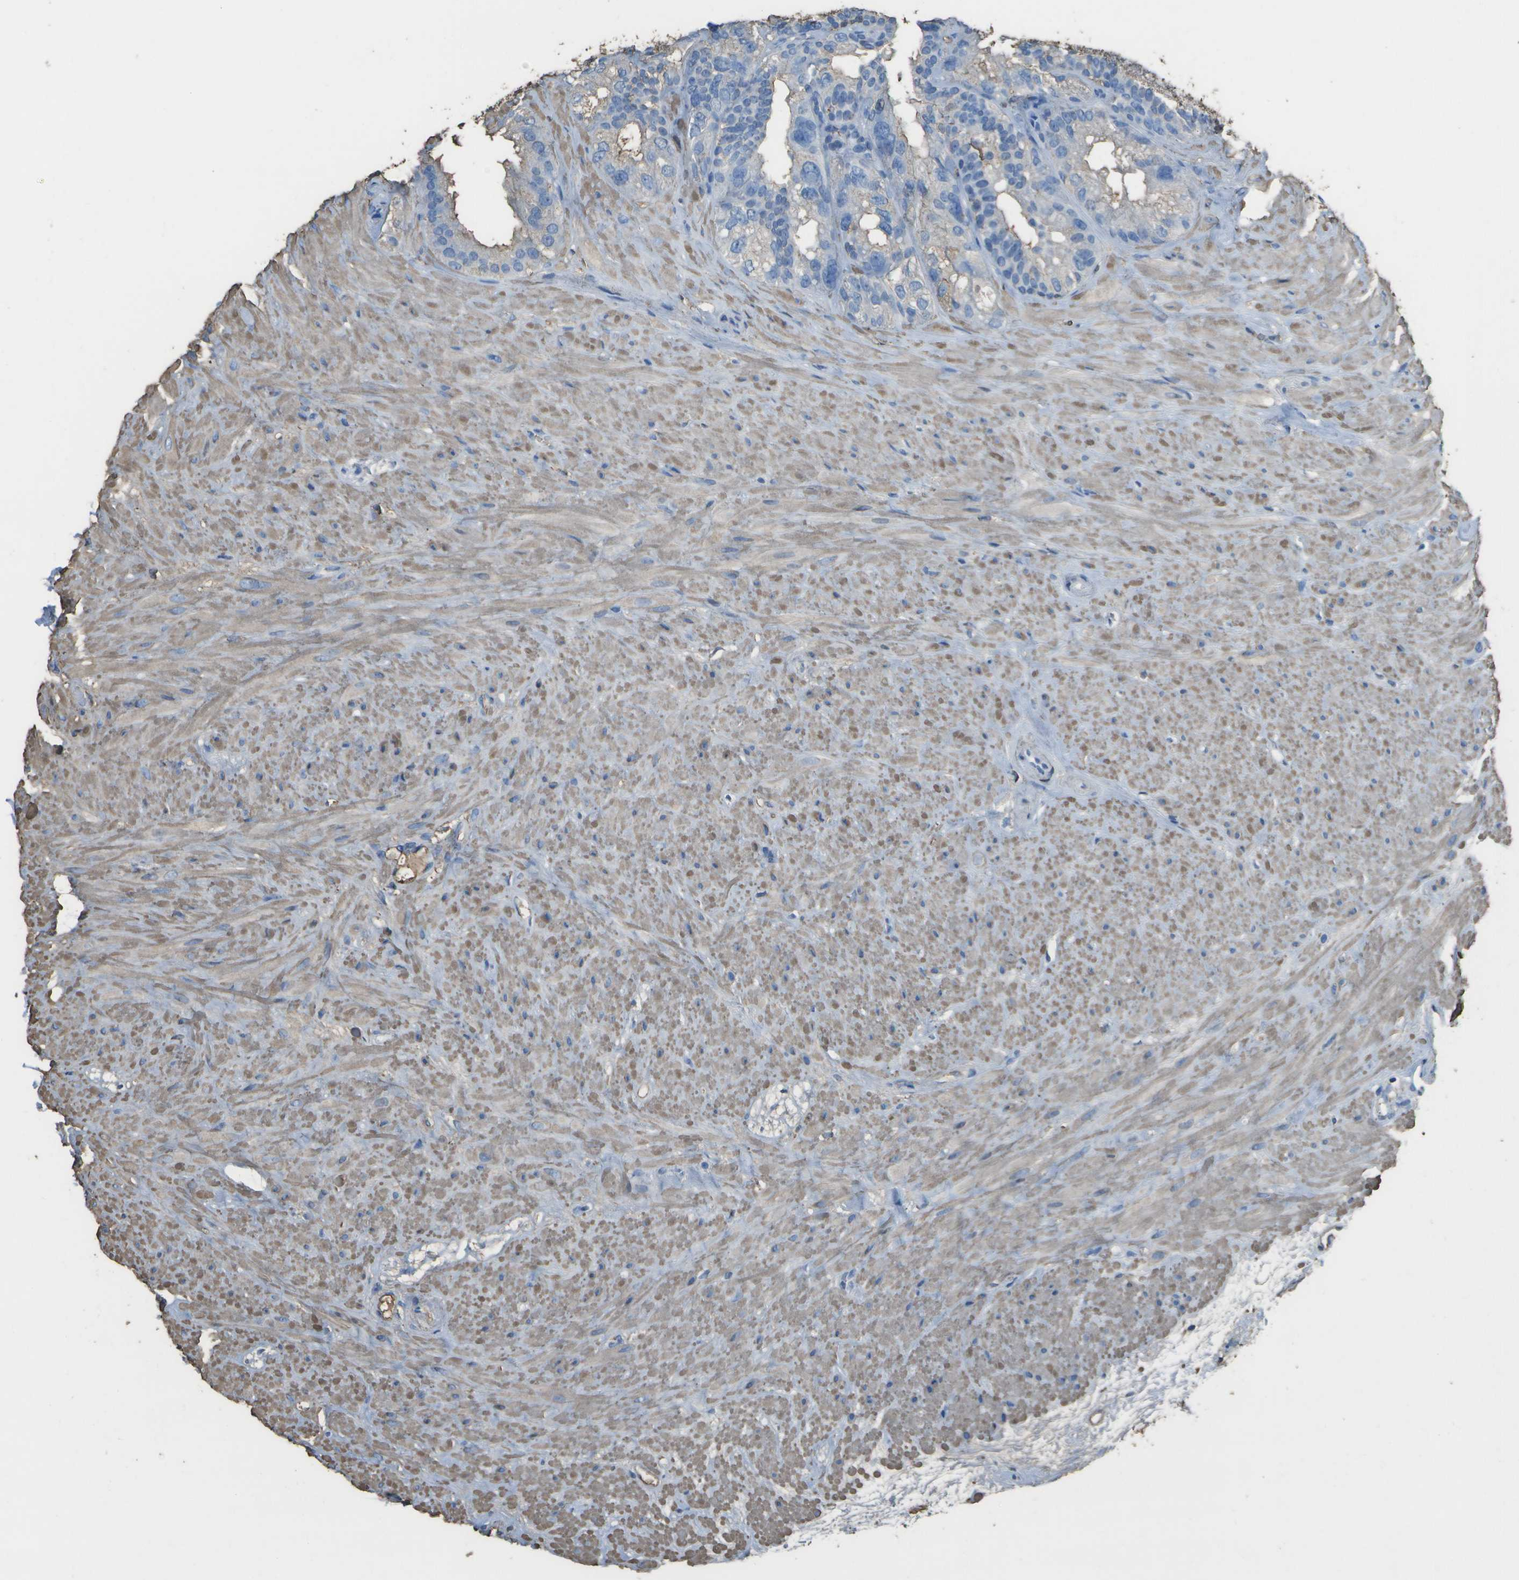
{"staining": {"intensity": "negative", "quantity": "none", "location": "none"}, "tissue": "seminal vesicle", "cell_type": "Glandular cells", "image_type": "normal", "snomed": [{"axis": "morphology", "description": "Normal tissue, NOS"}, {"axis": "topography", "description": "Seminal veicle"}], "caption": "Immunohistochemistry (IHC) of benign human seminal vesicle reveals no expression in glandular cells. Brightfield microscopy of IHC stained with DAB (3,3'-diaminobenzidine) (brown) and hematoxylin (blue), captured at high magnification.", "gene": "CYP4F11", "patient": {"sex": "male", "age": 68}}